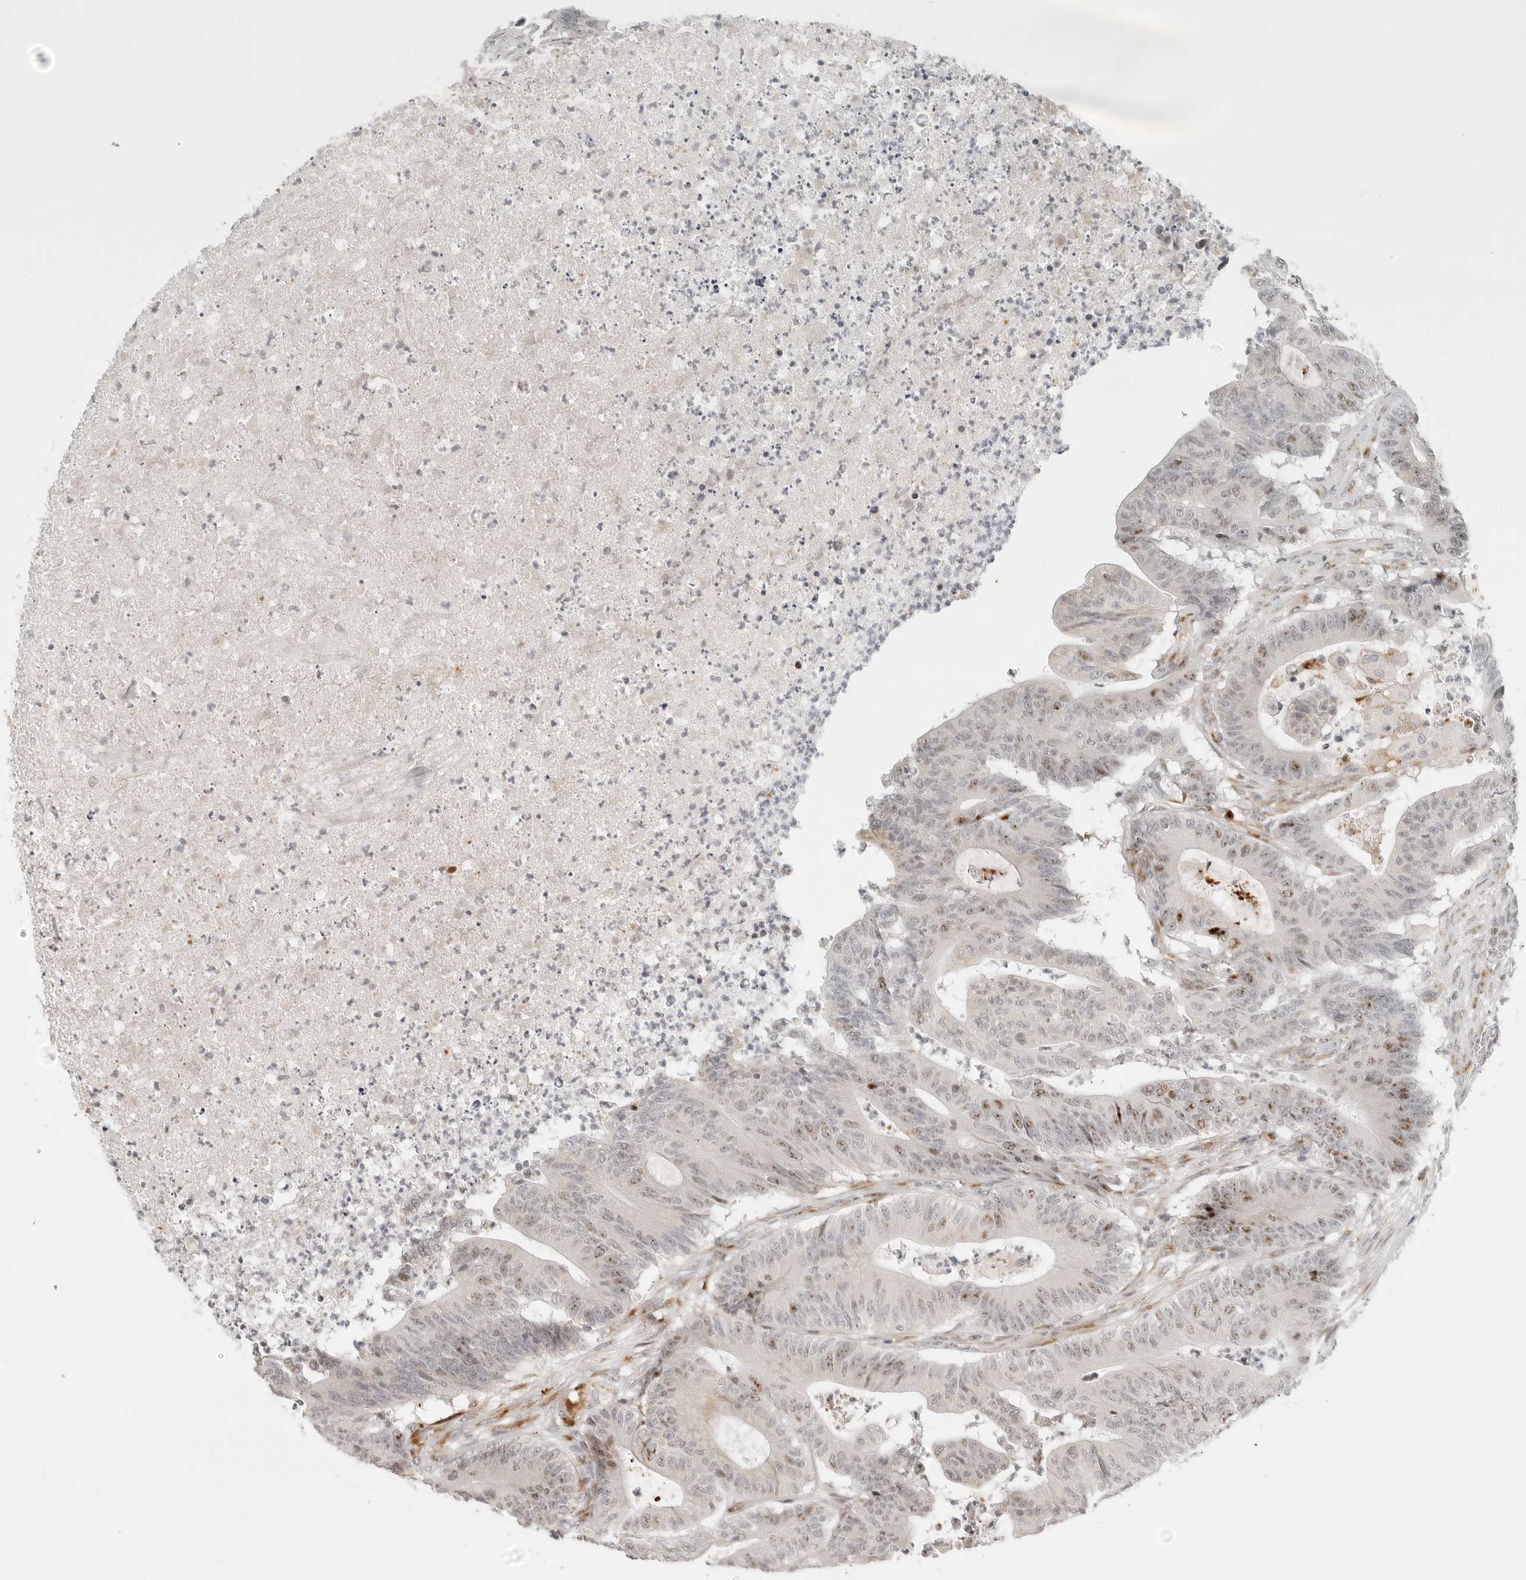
{"staining": {"intensity": "moderate", "quantity": "<25%", "location": "nuclear"}, "tissue": "colorectal cancer", "cell_type": "Tumor cells", "image_type": "cancer", "snomed": [{"axis": "morphology", "description": "Adenocarcinoma, NOS"}, {"axis": "topography", "description": "Colon"}], "caption": "Moderate nuclear expression for a protein is seen in approximately <25% of tumor cells of colorectal adenocarcinoma using immunohistochemistry.", "gene": "ZNF678", "patient": {"sex": "female", "age": 84}}